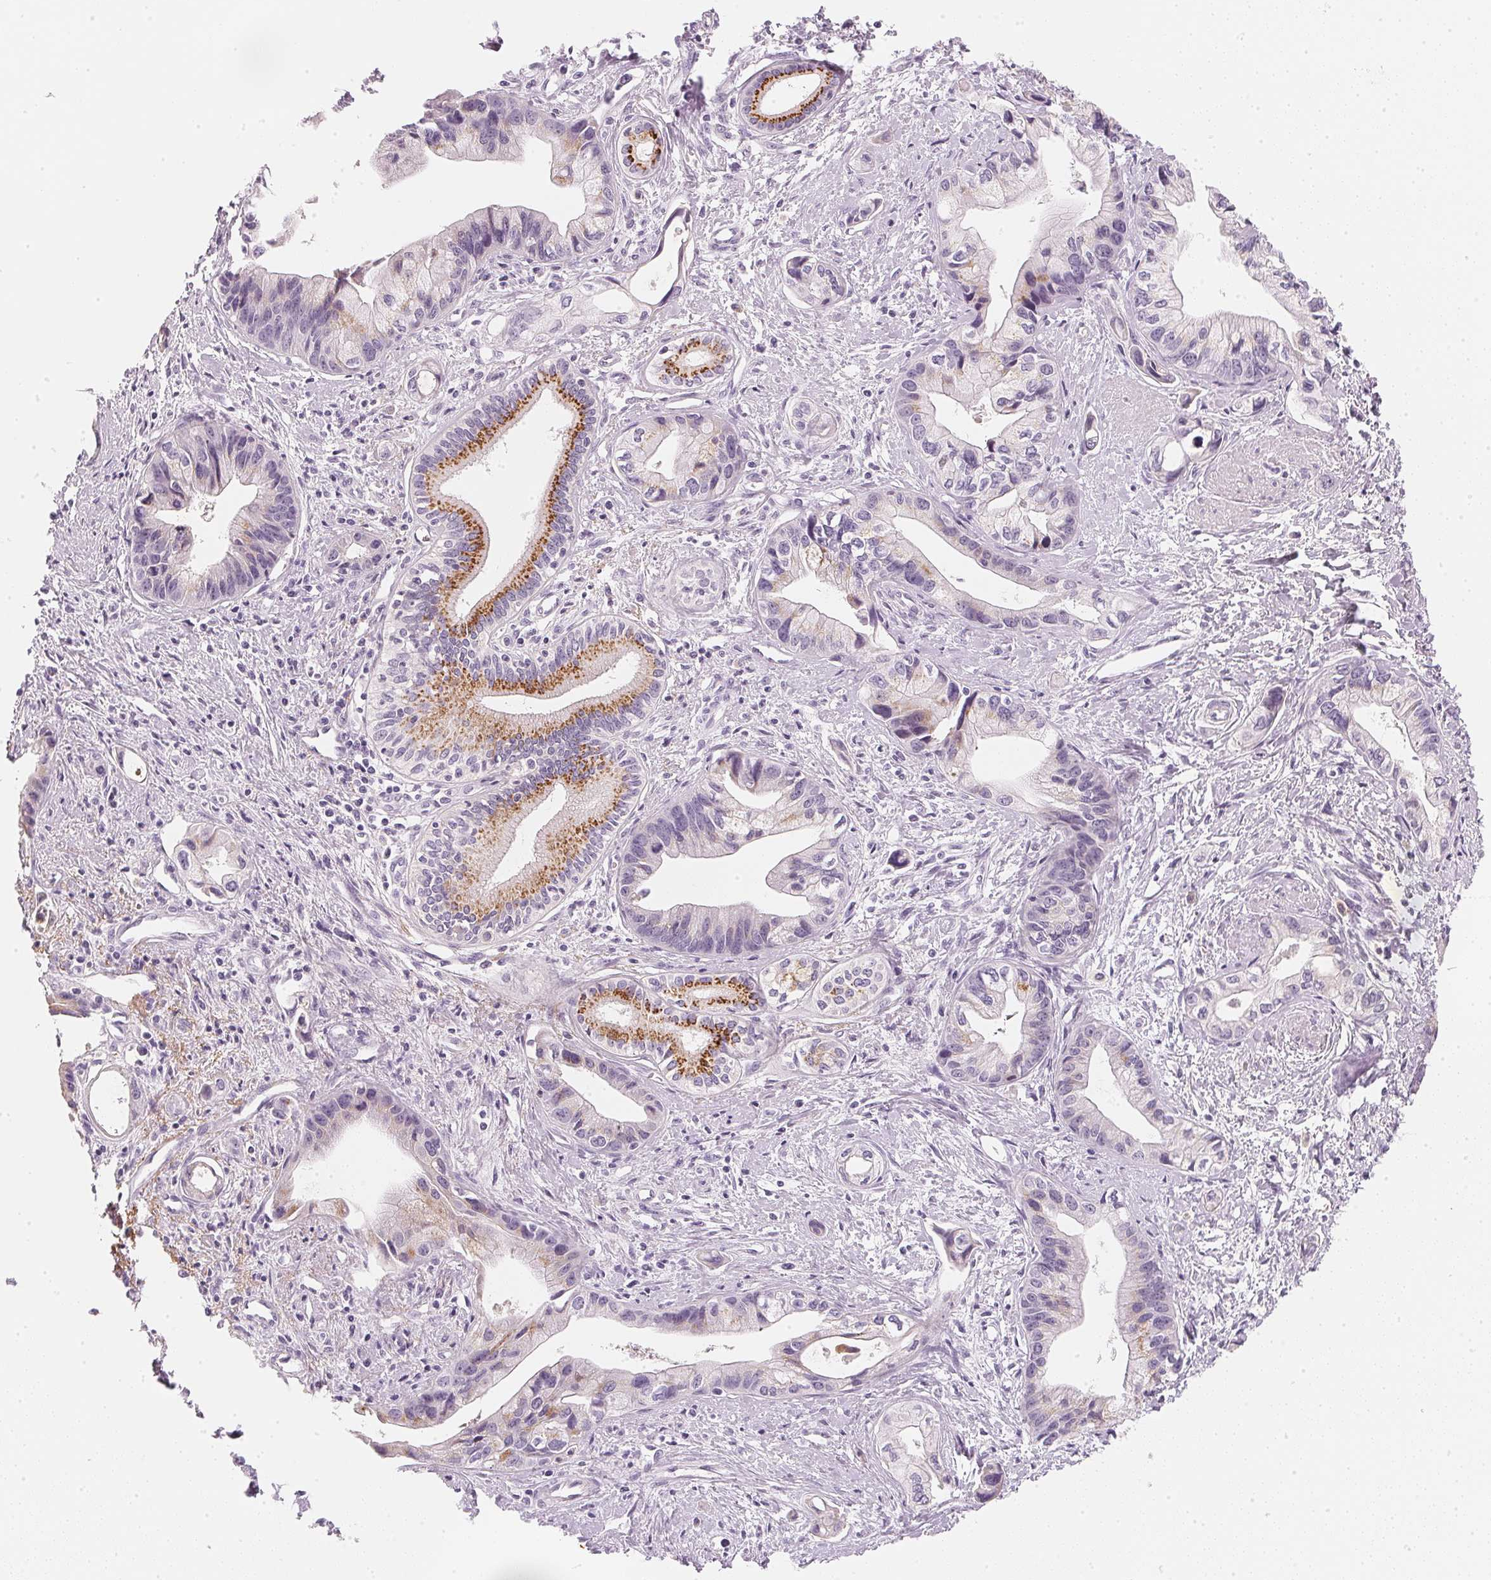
{"staining": {"intensity": "moderate", "quantity": "<25%", "location": "cytoplasmic/membranous"}, "tissue": "pancreatic cancer", "cell_type": "Tumor cells", "image_type": "cancer", "snomed": [{"axis": "morphology", "description": "Adenocarcinoma, NOS"}, {"axis": "topography", "description": "Pancreas"}], "caption": "Tumor cells reveal moderate cytoplasmic/membranous positivity in approximately <25% of cells in pancreatic cancer. (DAB (3,3'-diaminobenzidine) IHC, brown staining for protein, blue staining for nuclei).", "gene": "CHST4", "patient": {"sex": "female", "age": 61}}